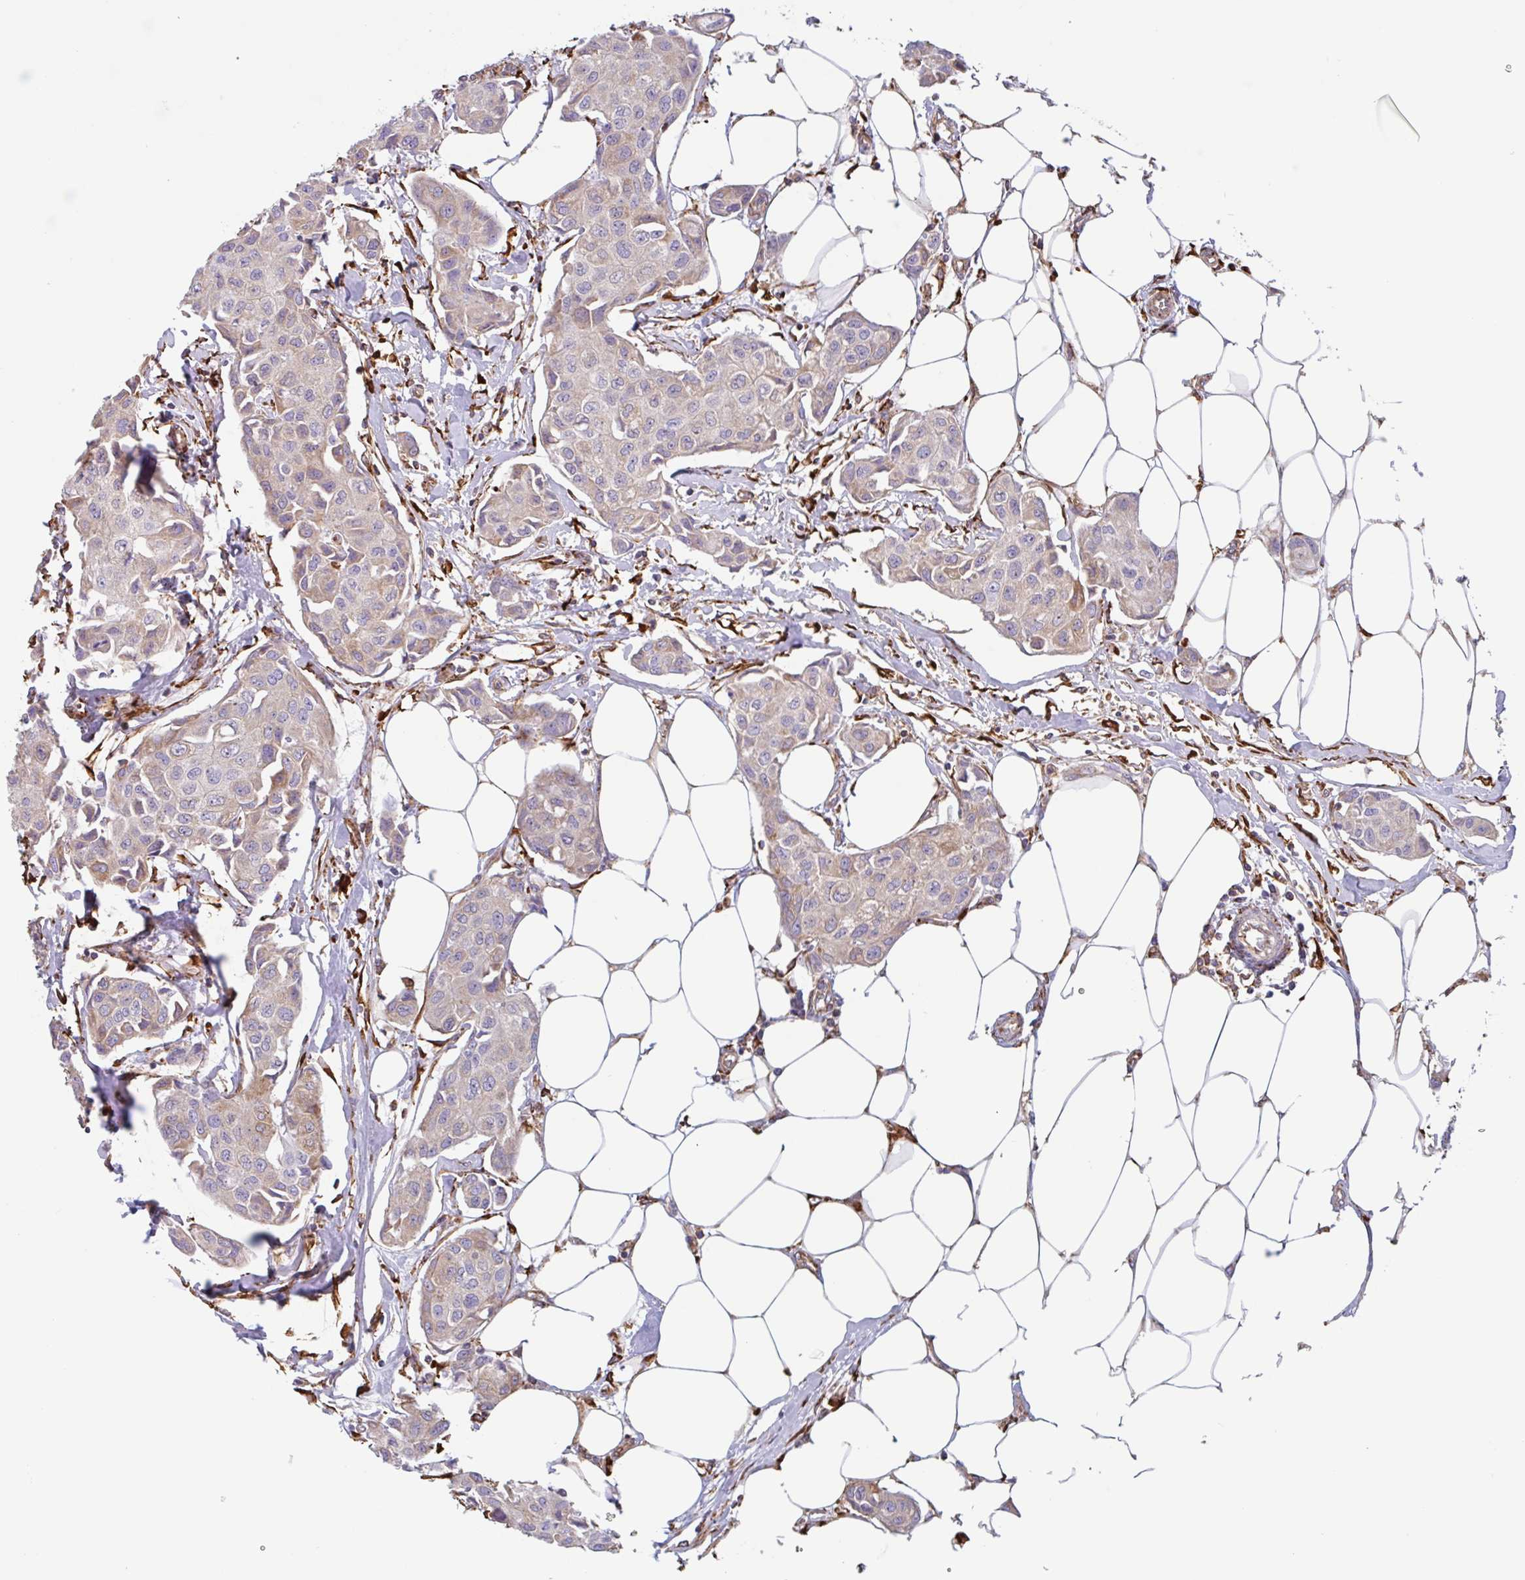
{"staining": {"intensity": "weak", "quantity": "<25%", "location": "cytoplasmic/membranous"}, "tissue": "breast cancer", "cell_type": "Tumor cells", "image_type": "cancer", "snomed": [{"axis": "morphology", "description": "Duct carcinoma"}, {"axis": "topography", "description": "Breast"}, {"axis": "topography", "description": "Lymph node"}], "caption": "Immunohistochemistry (IHC) of breast cancer displays no positivity in tumor cells.", "gene": "DOK4", "patient": {"sex": "female", "age": 80}}